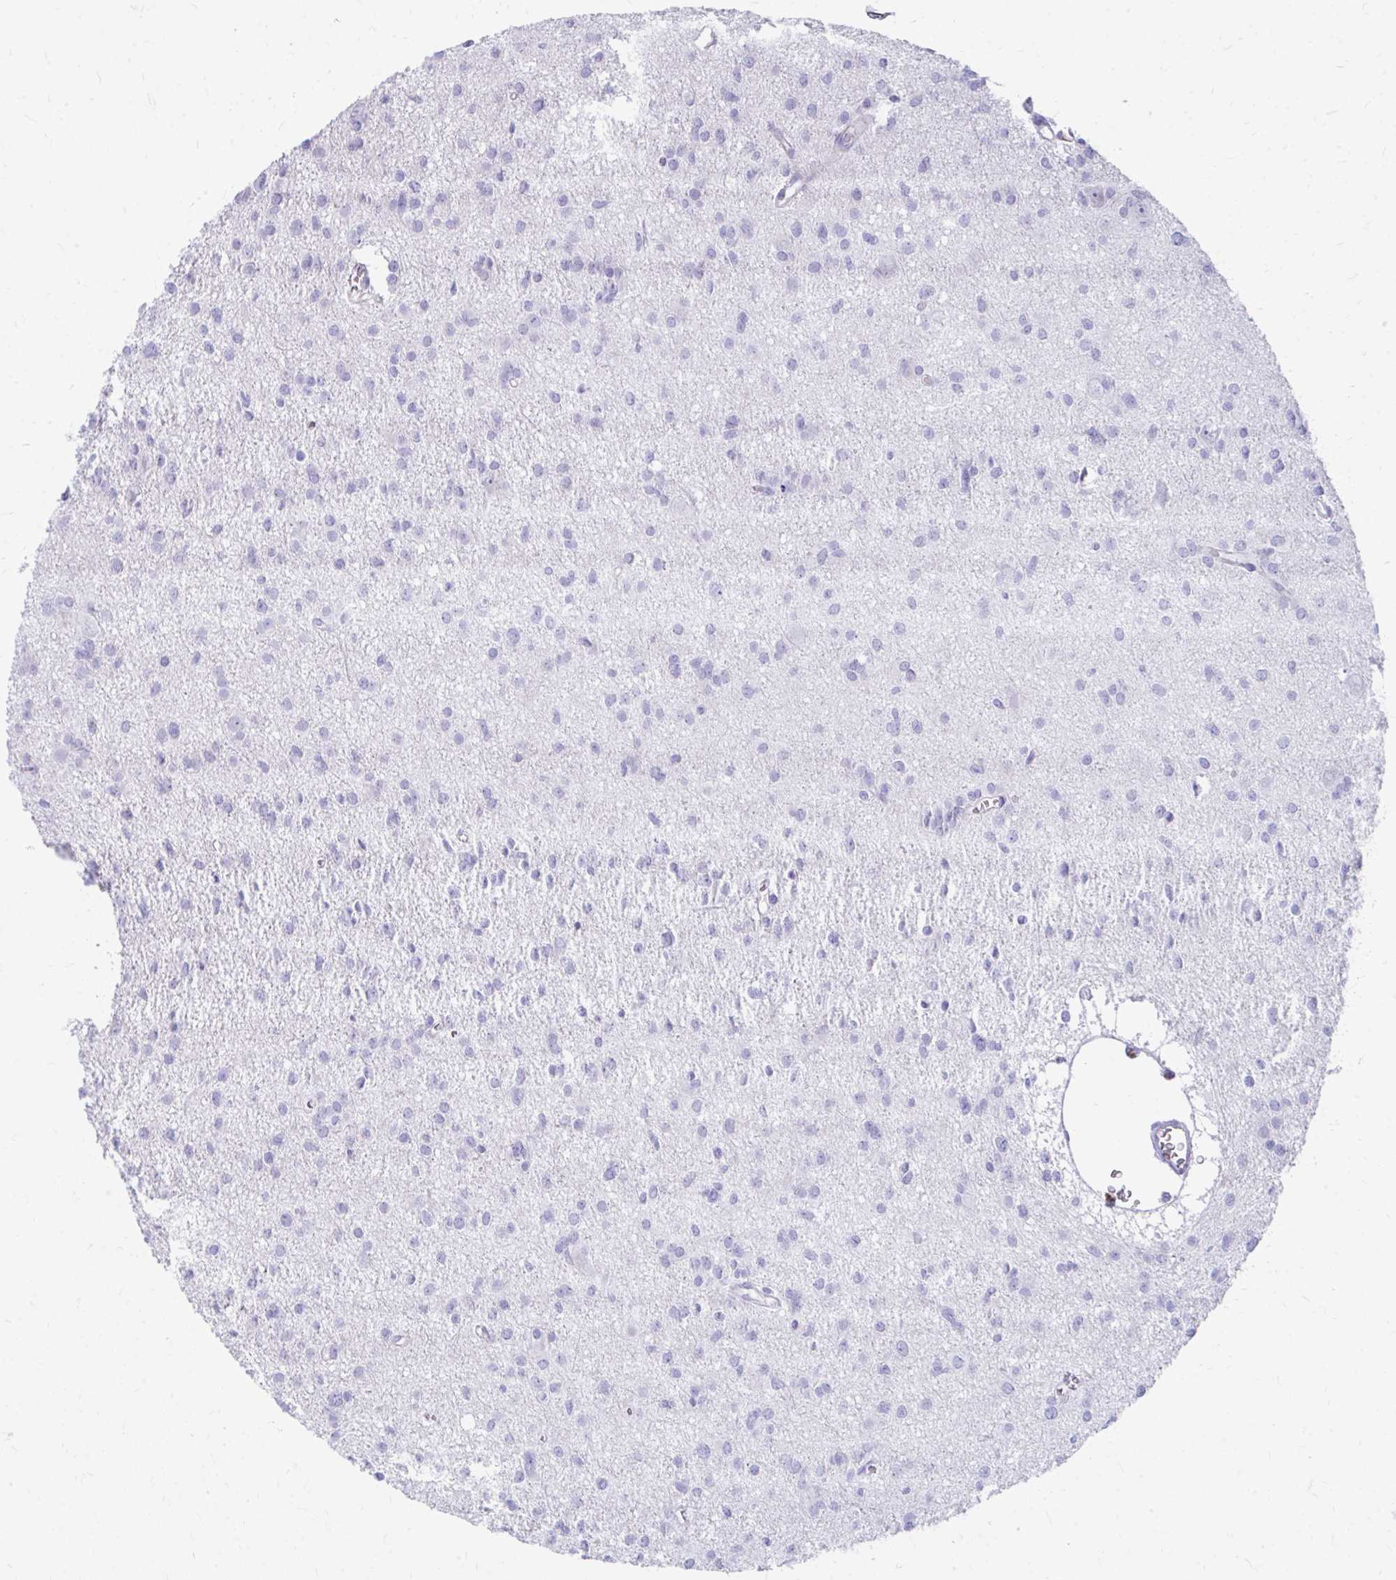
{"staining": {"intensity": "negative", "quantity": "none", "location": "none"}, "tissue": "glioma", "cell_type": "Tumor cells", "image_type": "cancer", "snomed": [{"axis": "morphology", "description": "Glioma, malignant, High grade"}, {"axis": "topography", "description": "Brain"}], "caption": "DAB (3,3'-diaminobenzidine) immunohistochemical staining of malignant high-grade glioma shows no significant staining in tumor cells.", "gene": "KRIT1", "patient": {"sex": "male", "age": 23}}